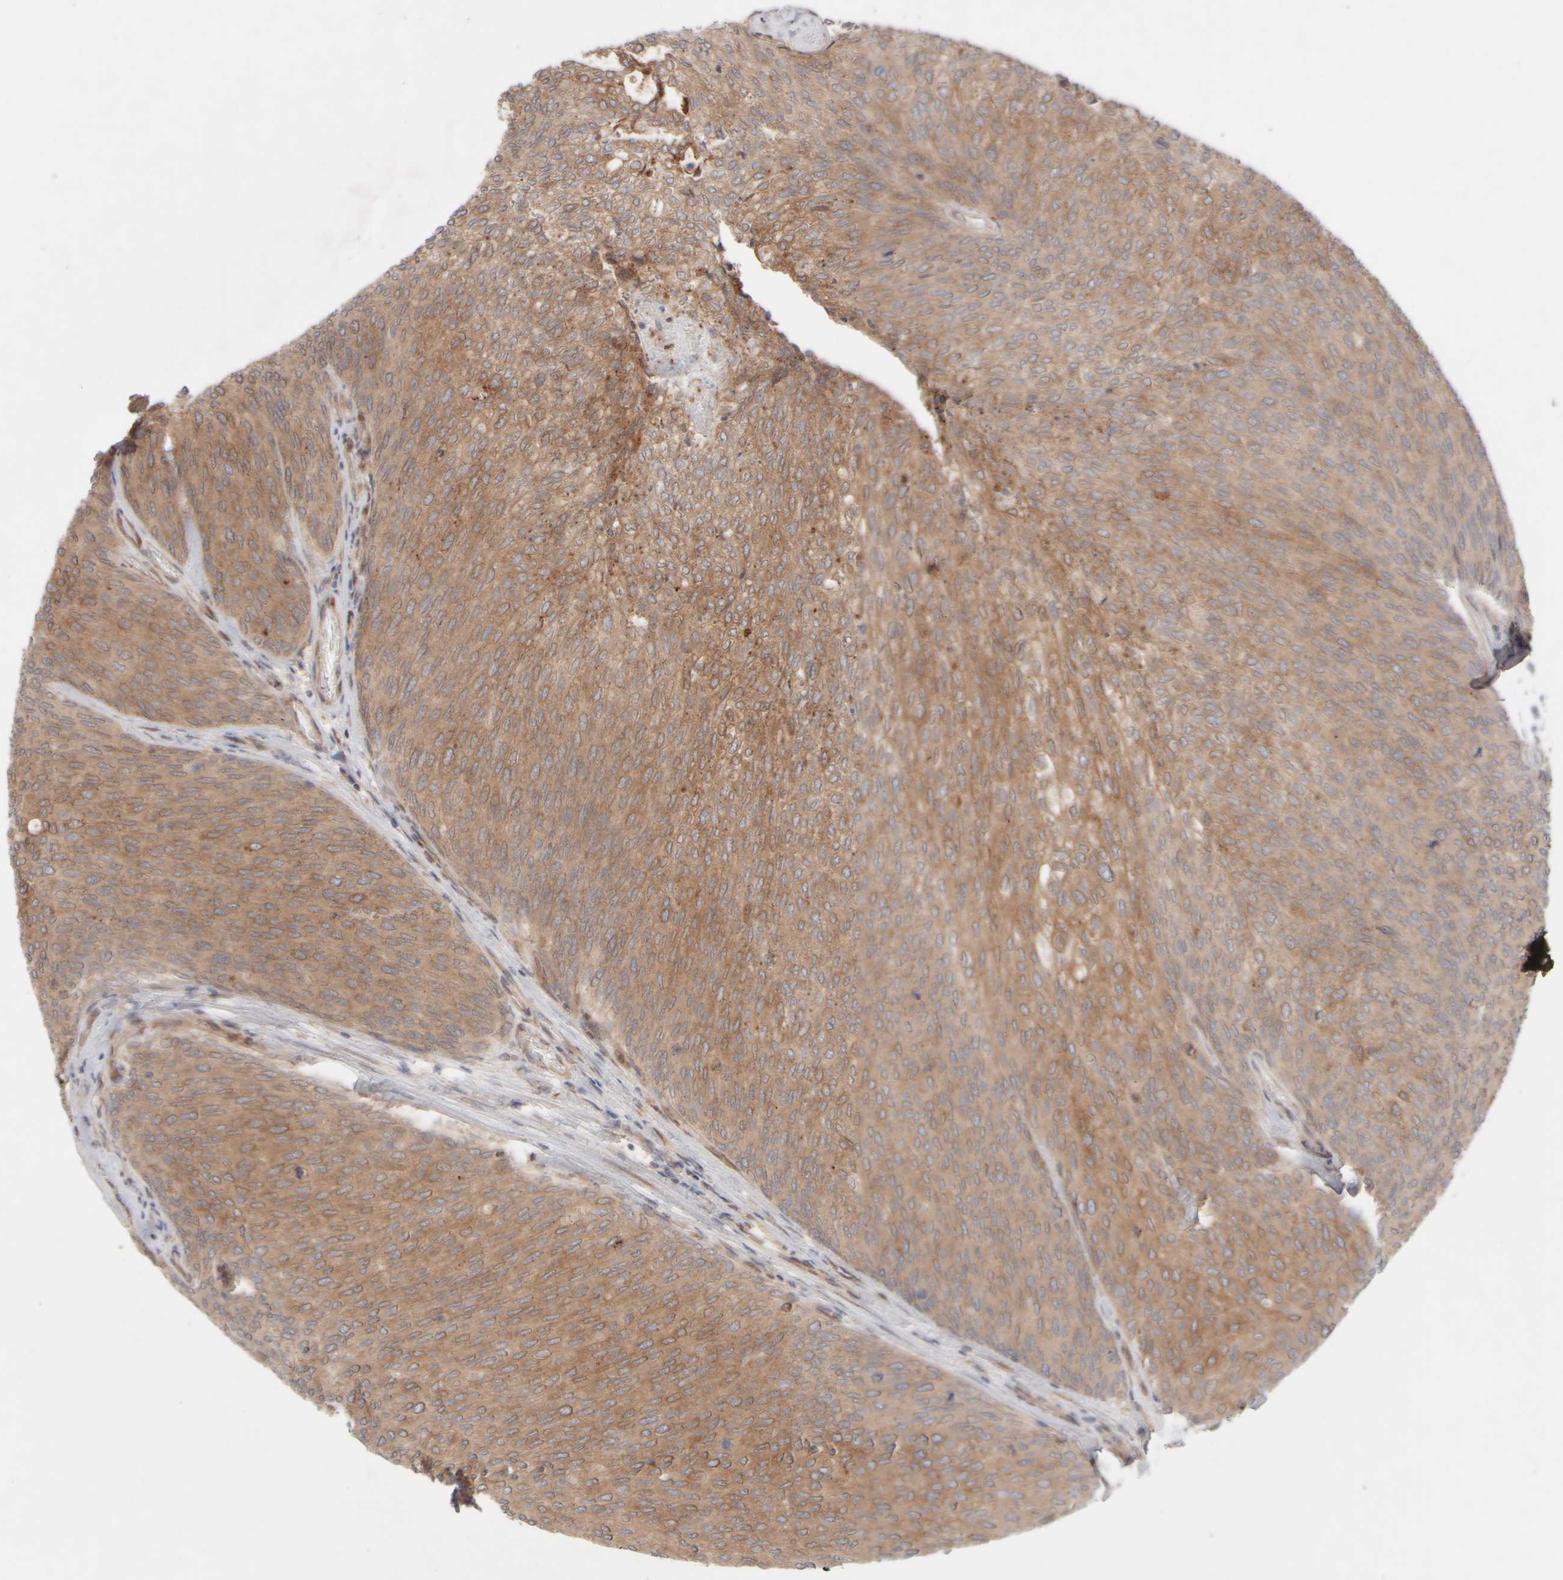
{"staining": {"intensity": "moderate", "quantity": ">75%", "location": "cytoplasmic/membranous"}, "tissue": "urothelial cancer", "cell_type": "Tumor cells", "image_type": "cancer", "snomed": [{"axis": "morphology", "description": "Urothelial carcinoma, Low grade"}, {"axis": "topography", "description": "Urinary bladder"}], "caption": "Immunohistochemistry (IHC) (DAB) staining of low-grade urothelial carcinoma reveals moderate cytoplasmic/membranous protein expression in approximately >75% of tumor cells.", "gene": "GCN1", "patient": {"sex": "female", "age": 79}}